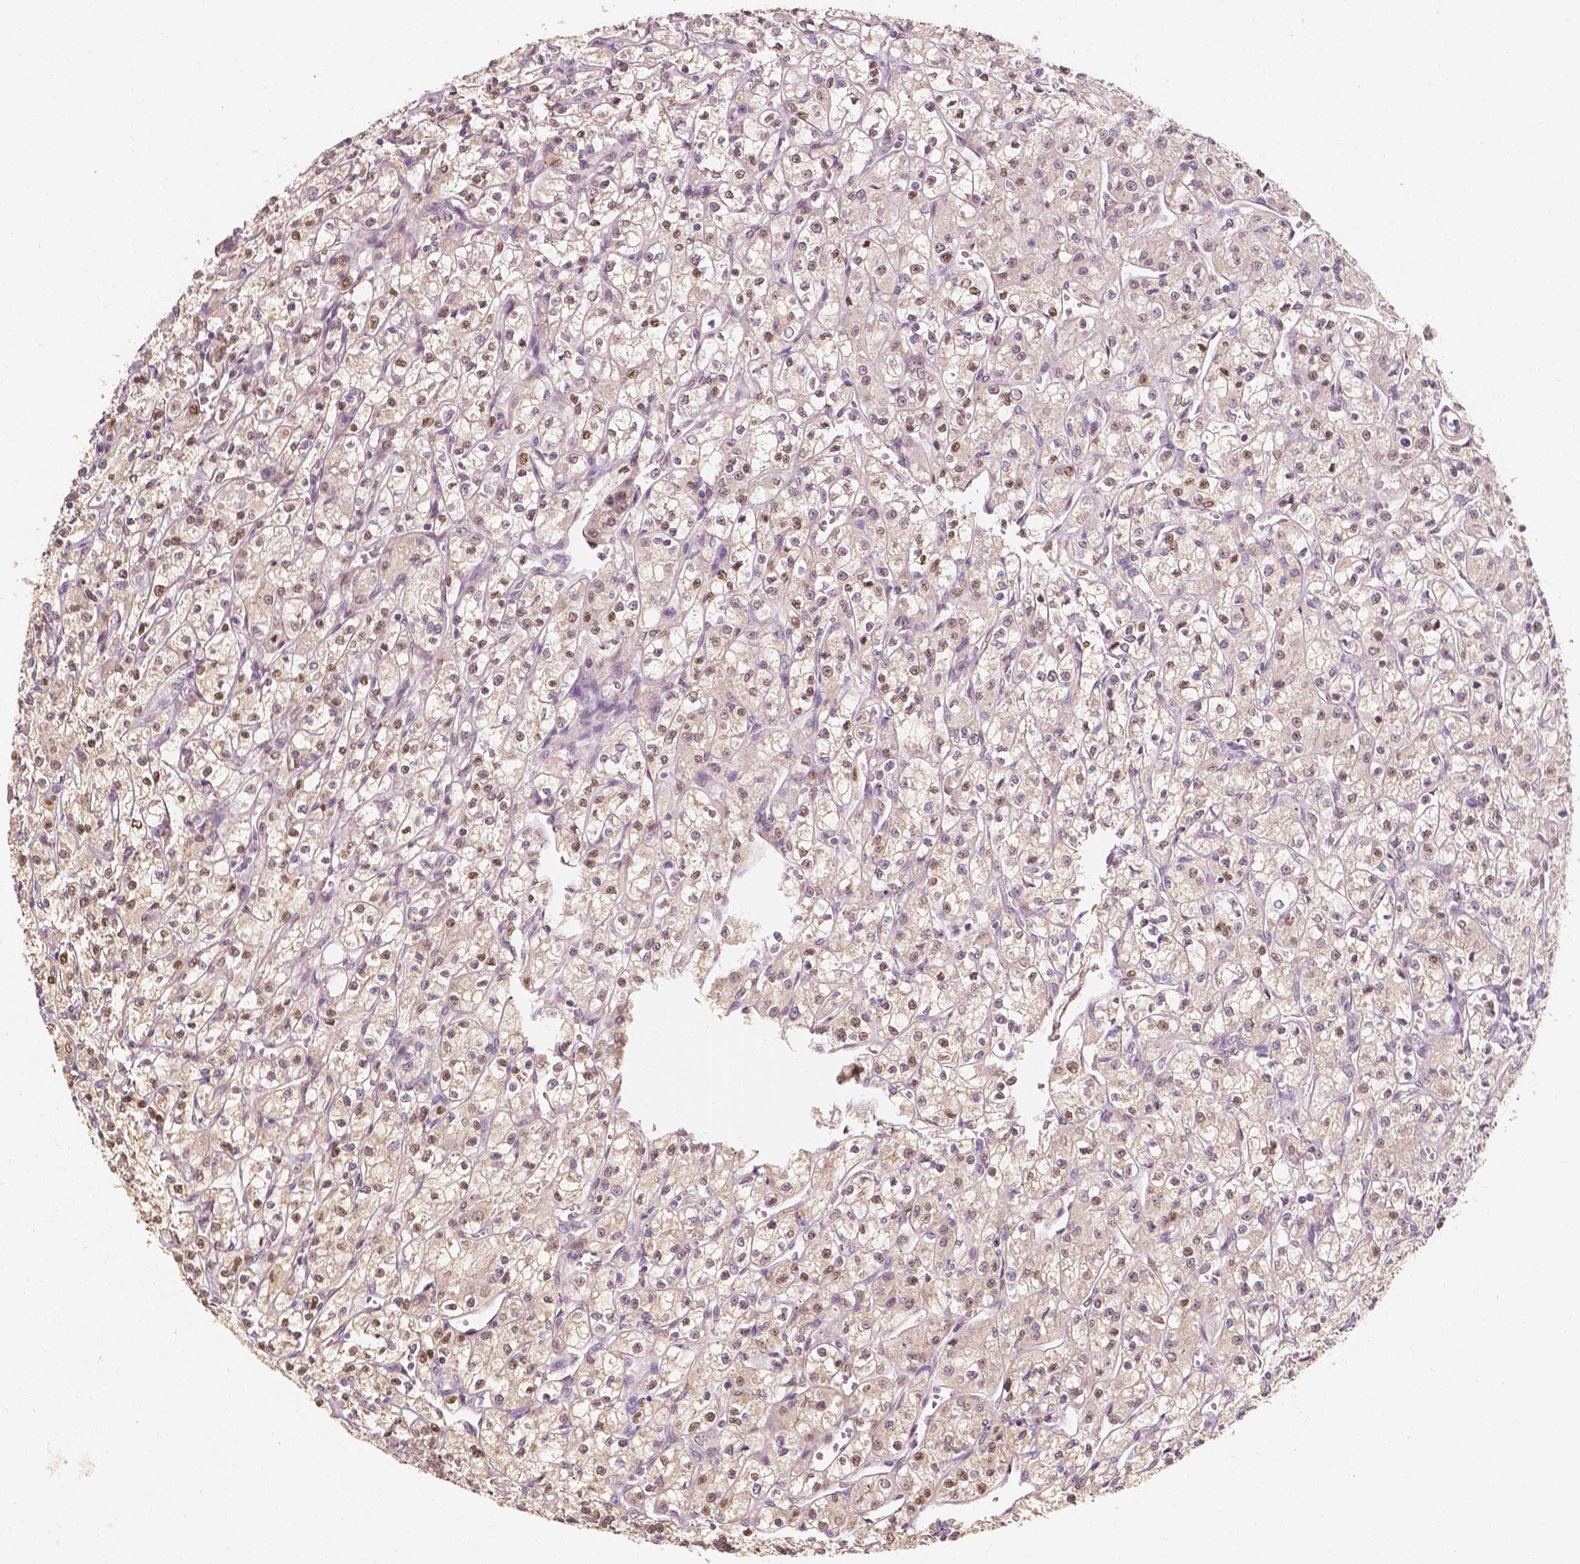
{"staining": {"intensity": "moderate", "quantity": "<25%", "location": "nuclear"}, "tissue": "renal cancer", "cell_type": "Tumor cells", "image_type": "cancer", "snomed": [{"axis": "morphology", "description": "Adenocarcinoma, NOS"}, {"axis": "topography", "description": "Kidney"}], "caption": "Protein staining of adenocarcinoma (renal) tissue demonstrates moderate nuclear staining in about <25% of tumor cells. (IHC, brightfield microscopy, high magnification).", "gene": "TBC1D17", "patient": {"sex": "female", "age": 70}}